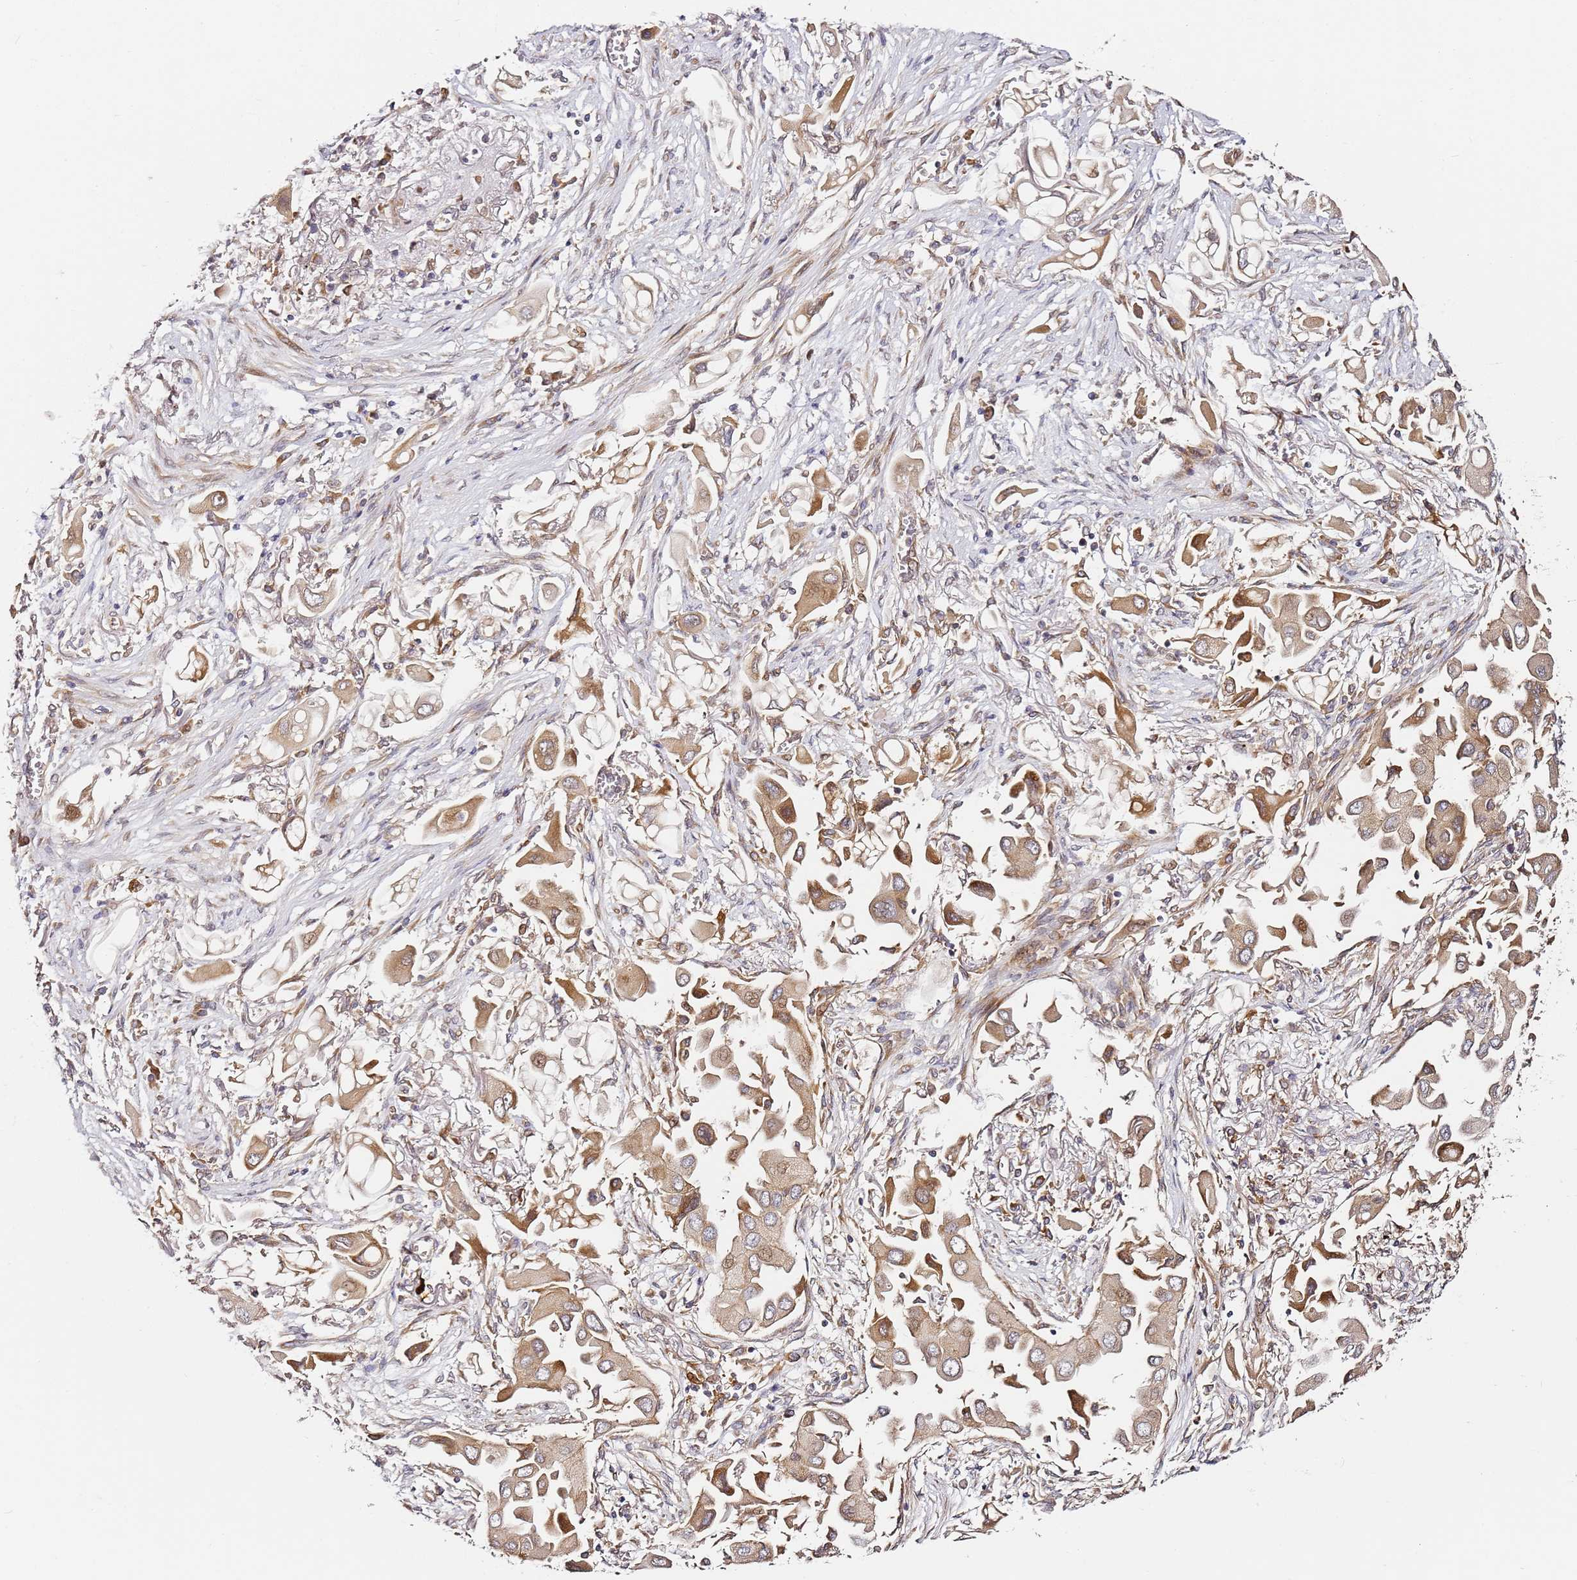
{"staining": {"intensity": "moderate", "quantity": "25%-75%", "location": "cytoplasmic/membranous"}, "tissue": "lung cancer", "cell_type": "Tumor cells", "image_type": "cancer", "snomed": [{"axis": "morphology", "description": "Adenocarcinoma, NOS"}, {"axis": "topography", "description": "Lung"}], "caption": "Immunohistochemical staining of human lung cancer (adenocarcinoma) demonstrates moderate cytoplasmic/membranous protein positivity in about 25%-75% of tumor cells.", "gene": "RPS3A", "patient": {"sex": "female", "age": 76}}